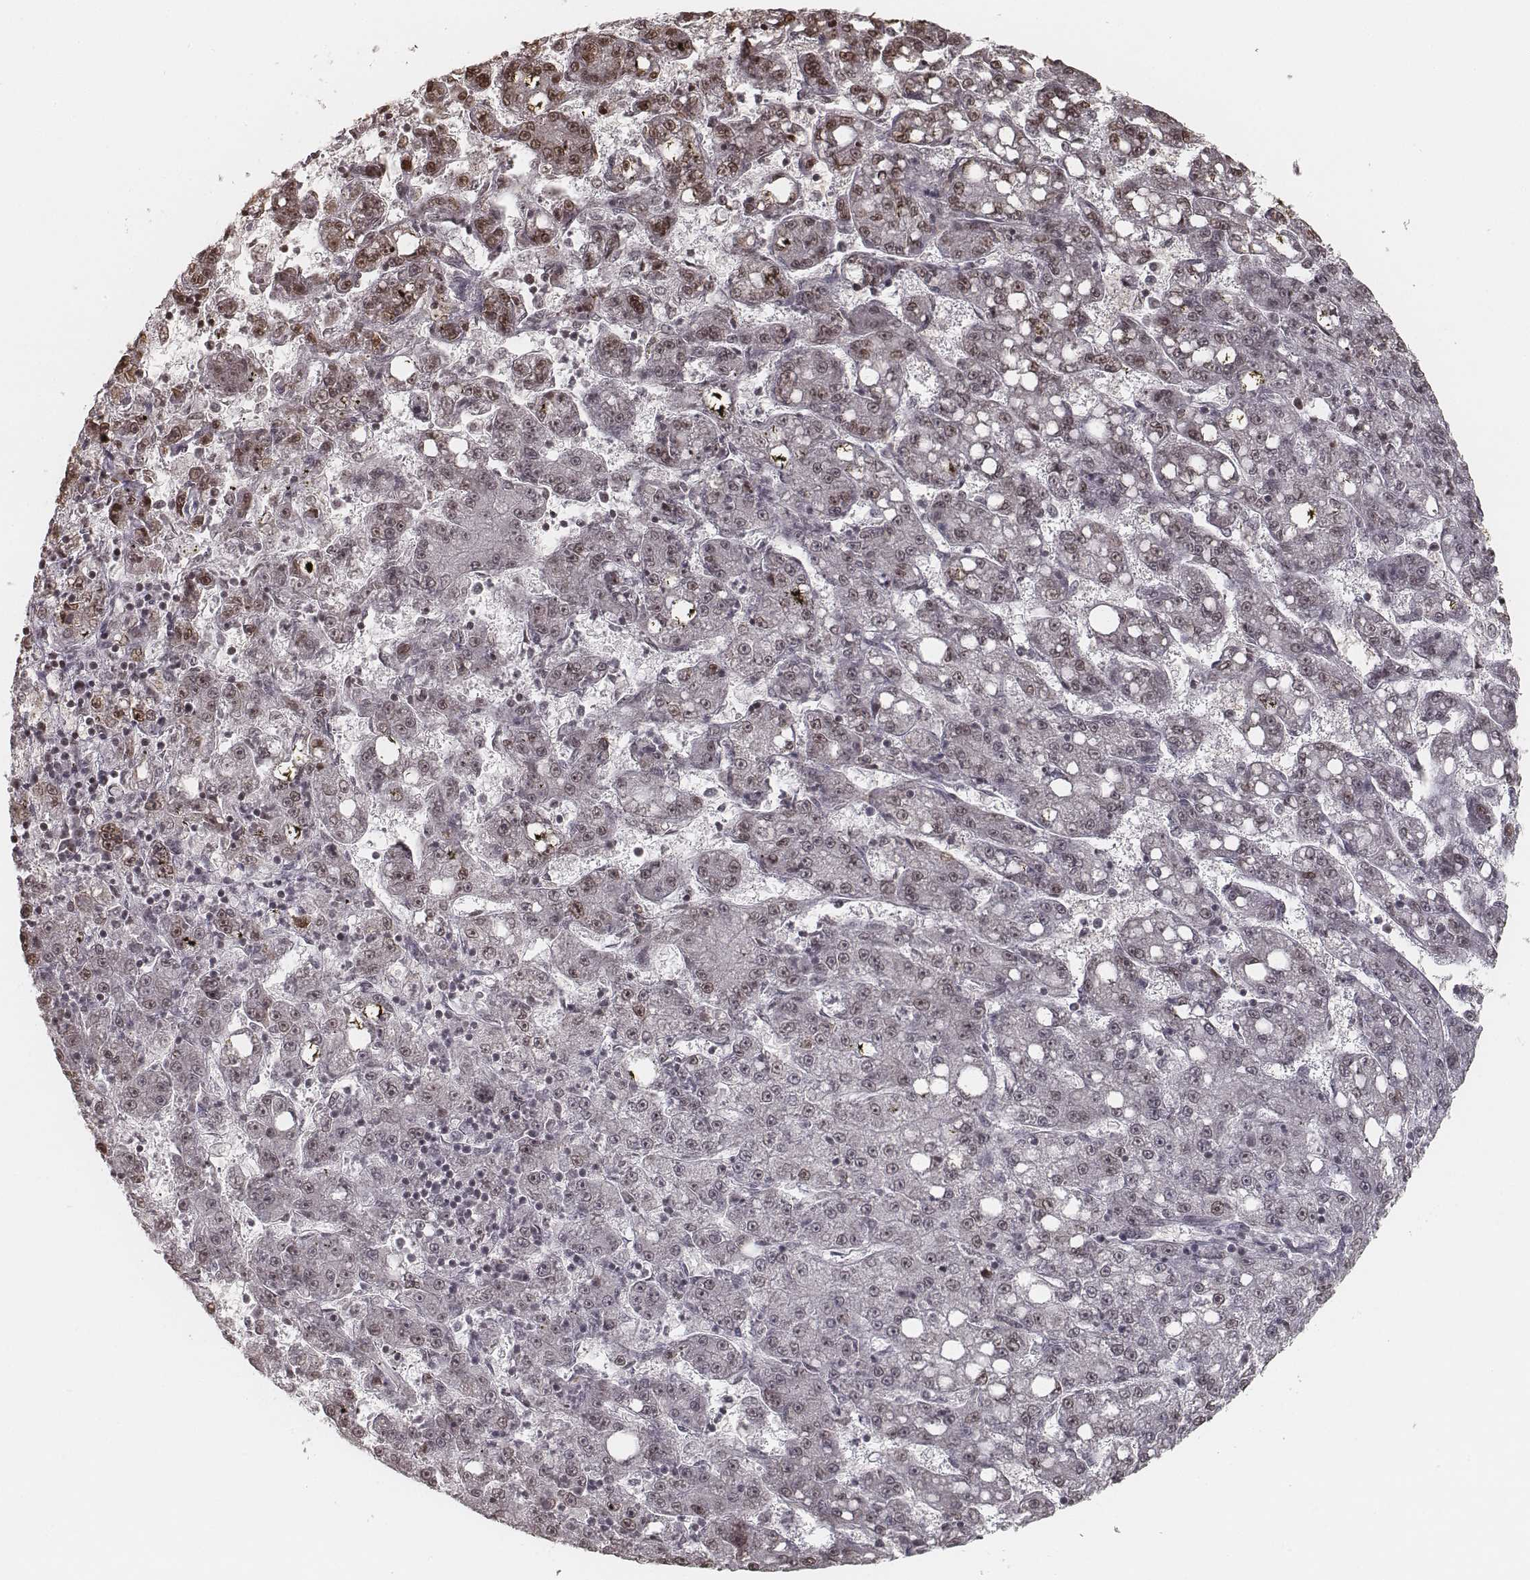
{"staining": {"intensity": "moderate", "quantity": "<25%", "location": "nuclear"}, "tissue": "liver cancer", "cell_type": "Tumor cells", "image_type": "cancer", "snomed": [{"axis": "morphology", "description": "Carcinoma, Hepatocellular, NOS"}, {"axis": "topography", "description": "Liver"}], "caption": "Human liver cancer stained for a protein (brown) demonstrates moderate nuclear positive expression in about <25% of tumor cells.", "gene": "HMGA2", "patient": {"sex": "female", "age": 65}}